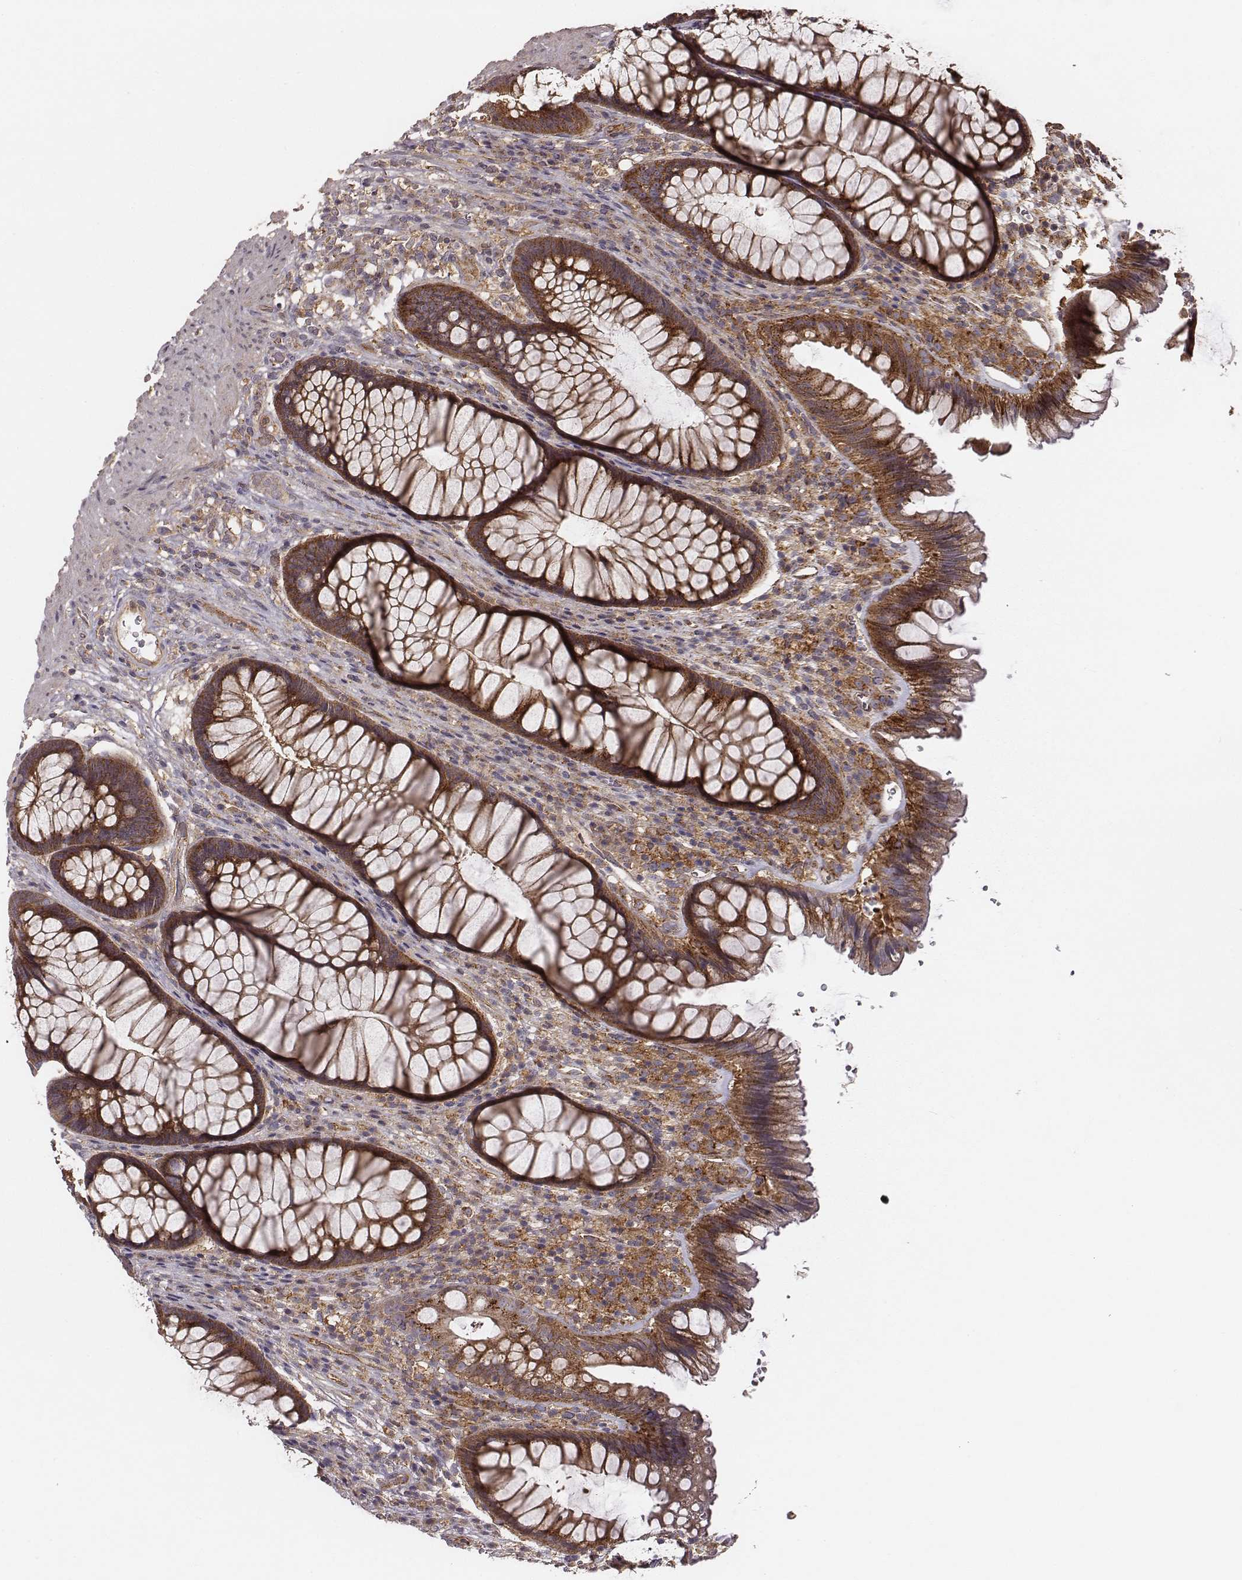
{"staining": {"intensity": "strong", "quantity": ">75%", "location": "cytoplasmic/membranous"}, "tissue": "rectum", "cell_type": "Glandular cells", "image_type": "normal", "snomed": [{"axis": "morphology", "description": "Normal tissue, NOS"}, {"axis": "topography", "description": "Smooth muscle"}, {"axis": "topography", "description": "Rectum"}], "caption": "Immunohistochemistry (IHC) staining of unremarkable rectum, which demonstrates high levels of strong cytoplasmic/membranous staining in about >75% of glandular cells indicating strong cytoplasmic/membranous protein expression. The staining was performed using DAB (3,3'-diaminobenzidine) (brown) for protein detection and nuclei were counterstained in hematoxylin (blue).", "gene": "VPS26A", "patient": {"sex": "male", "age": 53}}